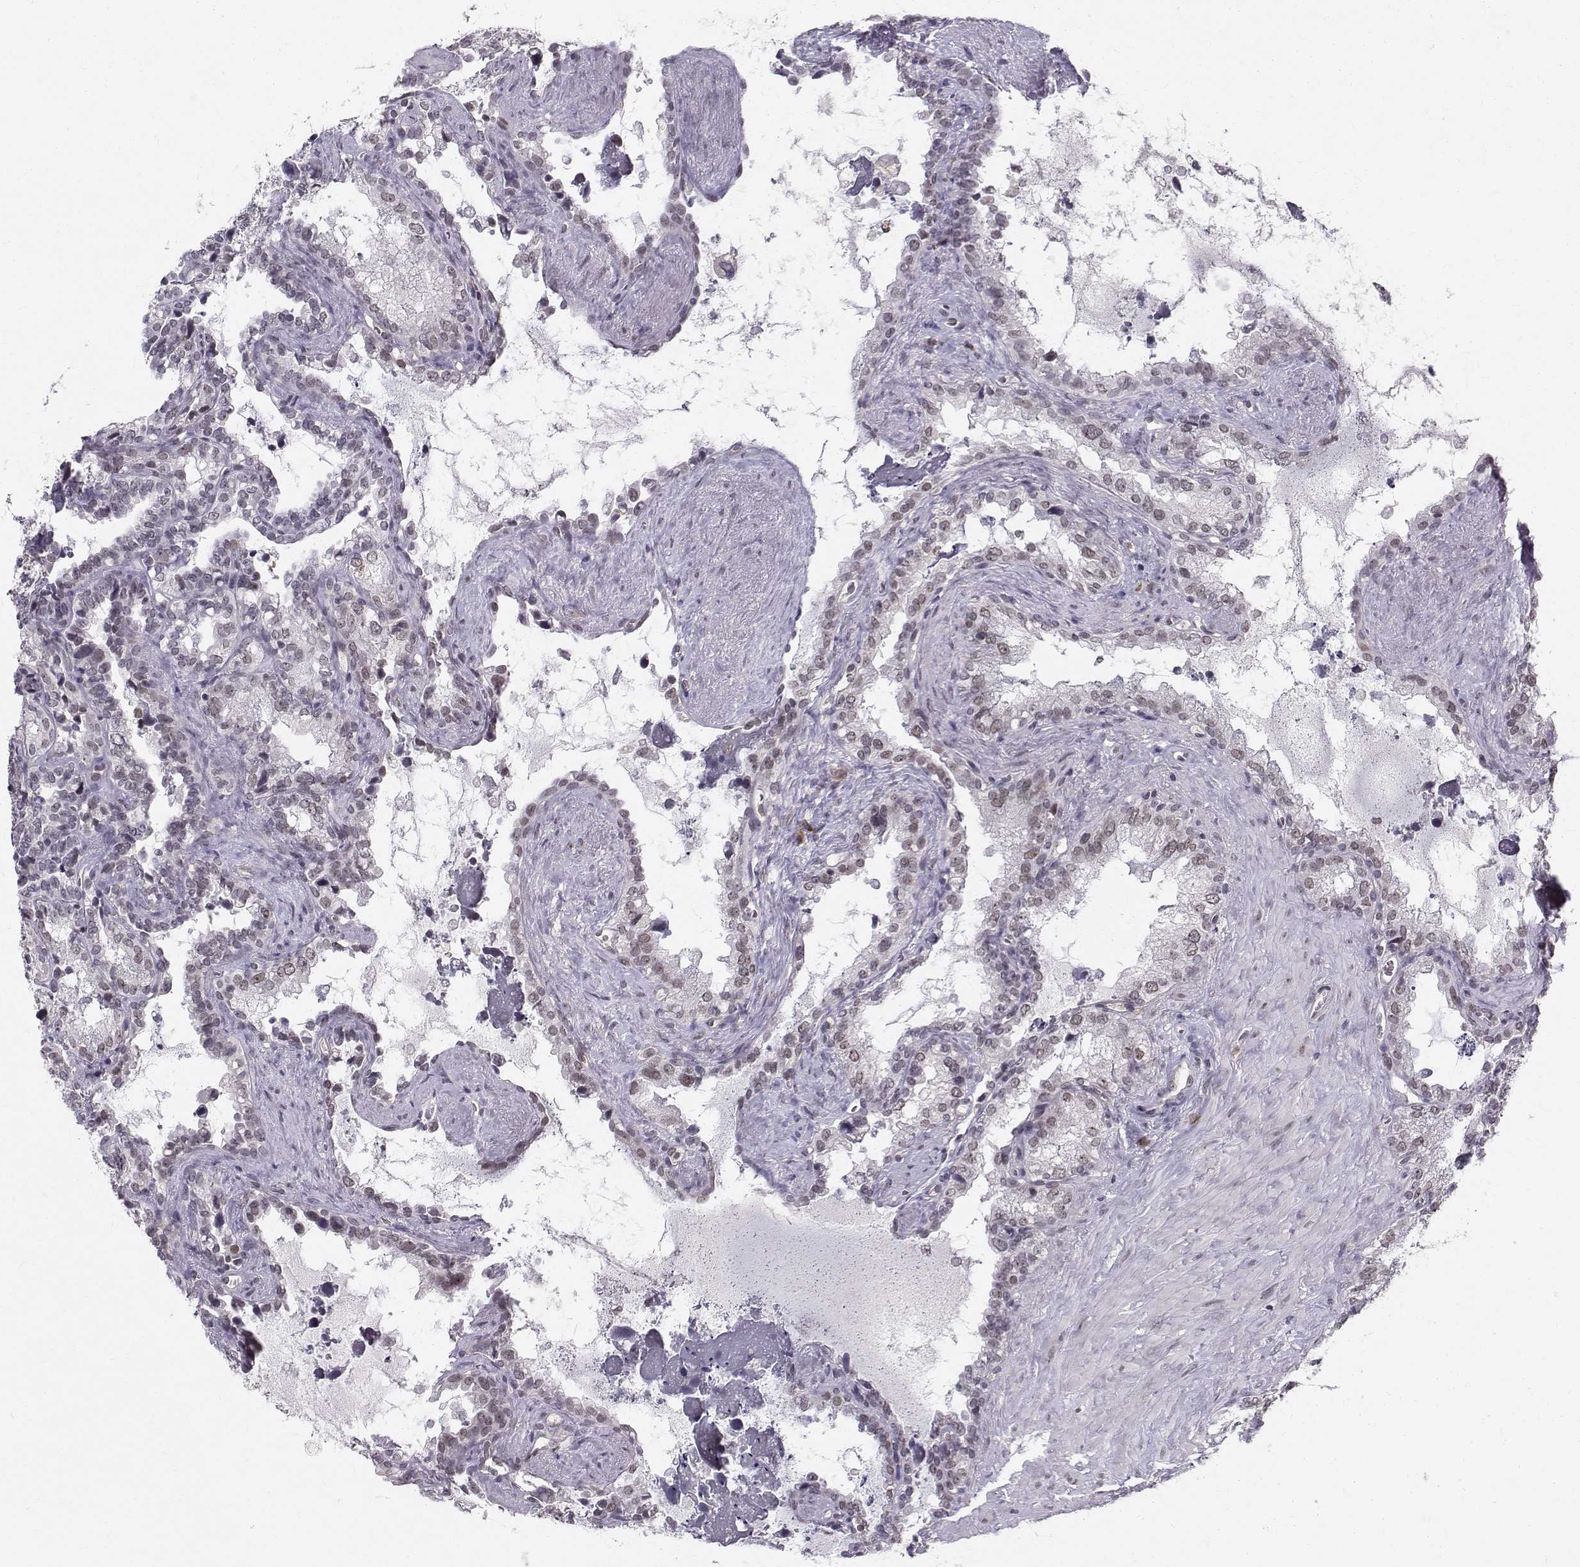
{"staining": {"intensity": "weak", "quantity": "25%-75%", "location": "nuclear"}, "tissue": "seminal vesicle", "cell_type": "Glandular cells", "image_type": "normal", "snomed": [{"axis": "morphology", "description": "Normal tissue, NOS"}, {"axis": "topography", "description": "Seminal veicle"}], "caption": "Seminal vesicle was stained to show a protein in brown. There is low levels of weak nuclear expression in approximately 25%-75% of glandular cells. The staining was performed using DAB (3,3'-diaminobenzidine), with brown indicating positive protein expression. Nuclei are stained blue with hematoxylin.", "gene": "RPP38", "patient": {"sex": "male", "age": 71}}